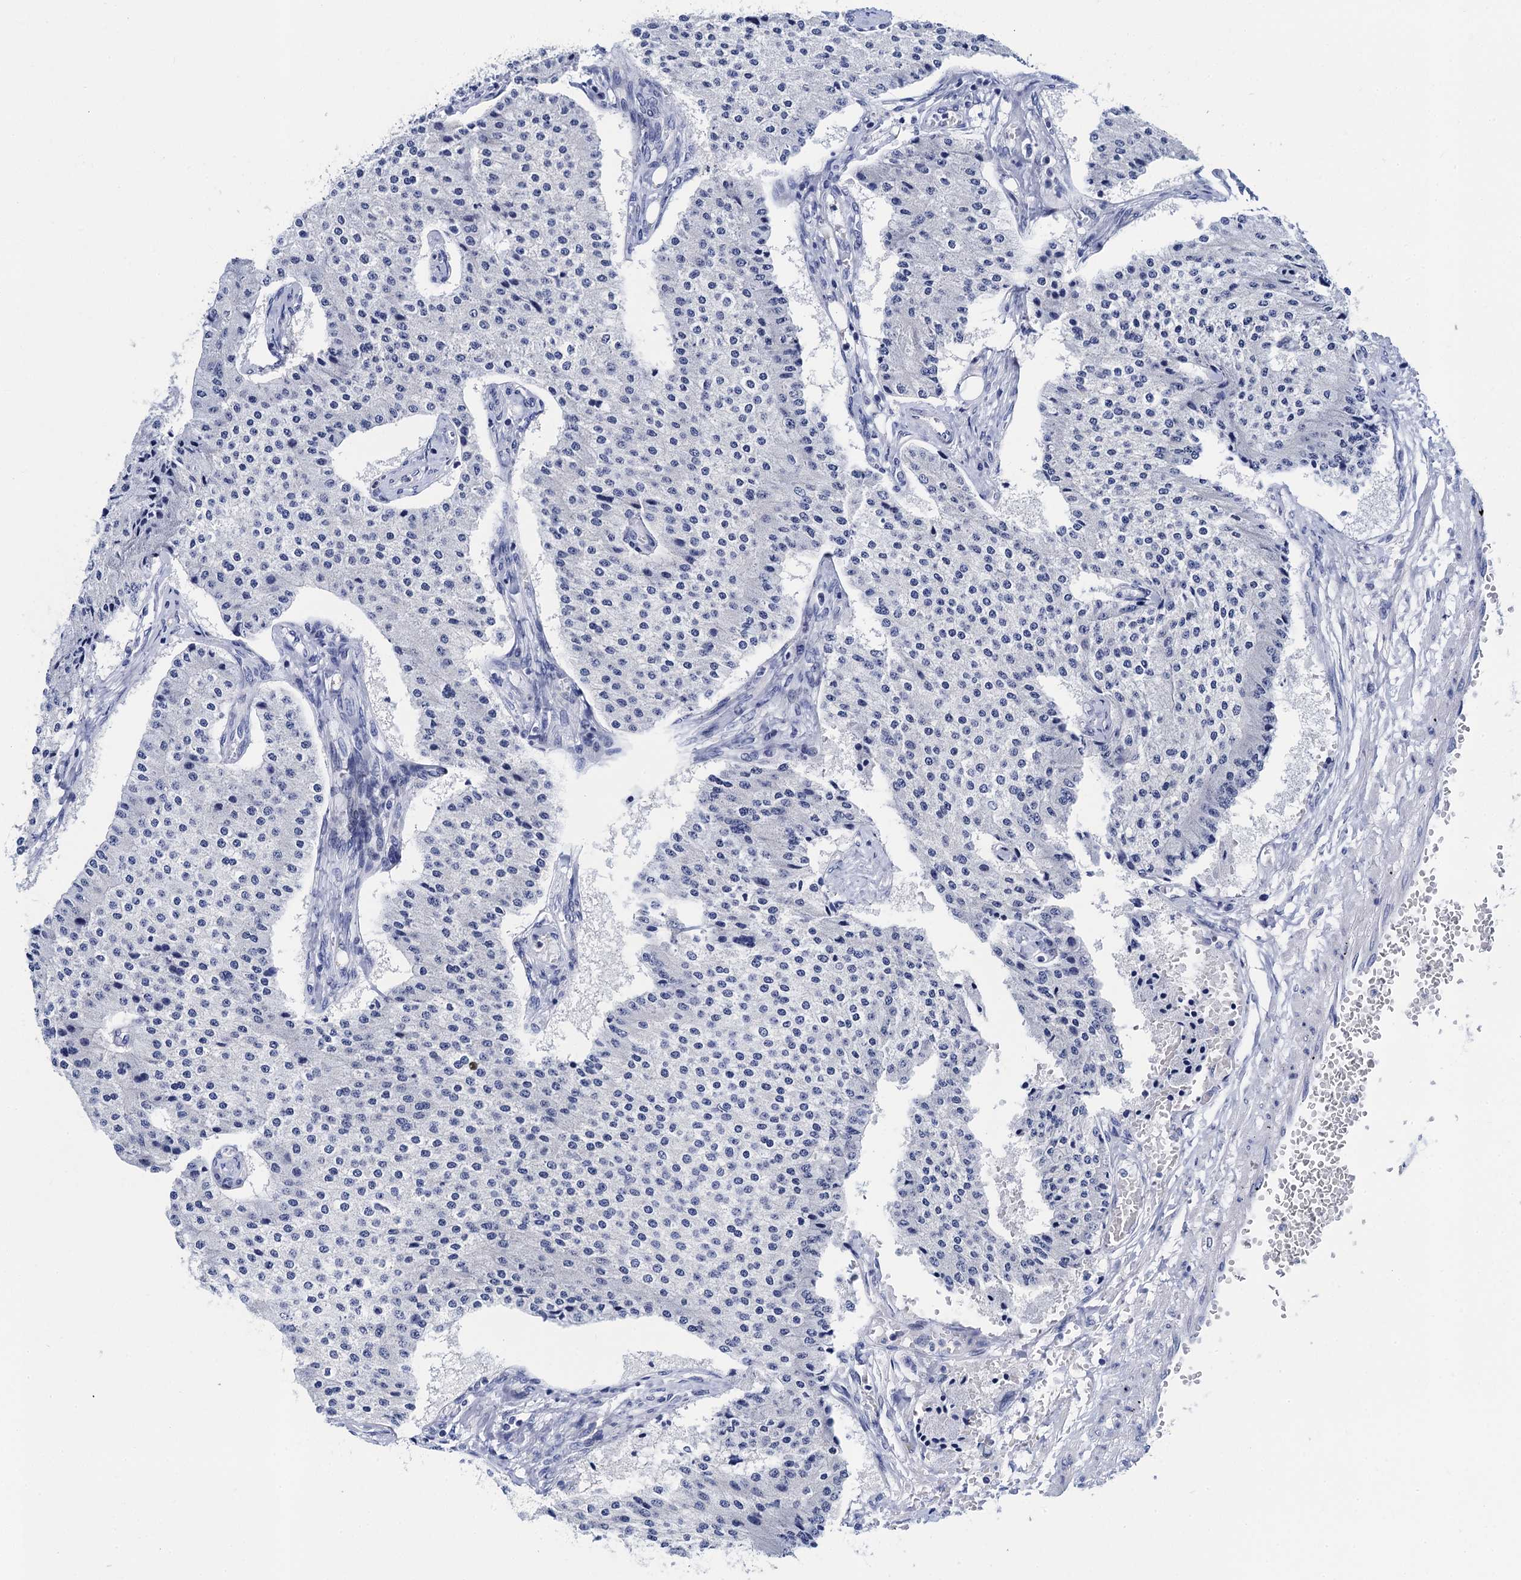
{"staining": {"intensity": "negative", "quantity": "none", "location": "none"}, "tissue": "carcinoid", "cell_type": "Tumor cells", "image_type": "cancer", "snomed": [{"axis": "morphology", "description": "Carcinoid, malignant, NOS"}, {"axis": "topography", "description": "Colon"}], "caption": "The micrograph shows no staining of tumor cells in carcinoid.", "gene": "LYPD3", "patient": {"sex": "female", "age": 52}}